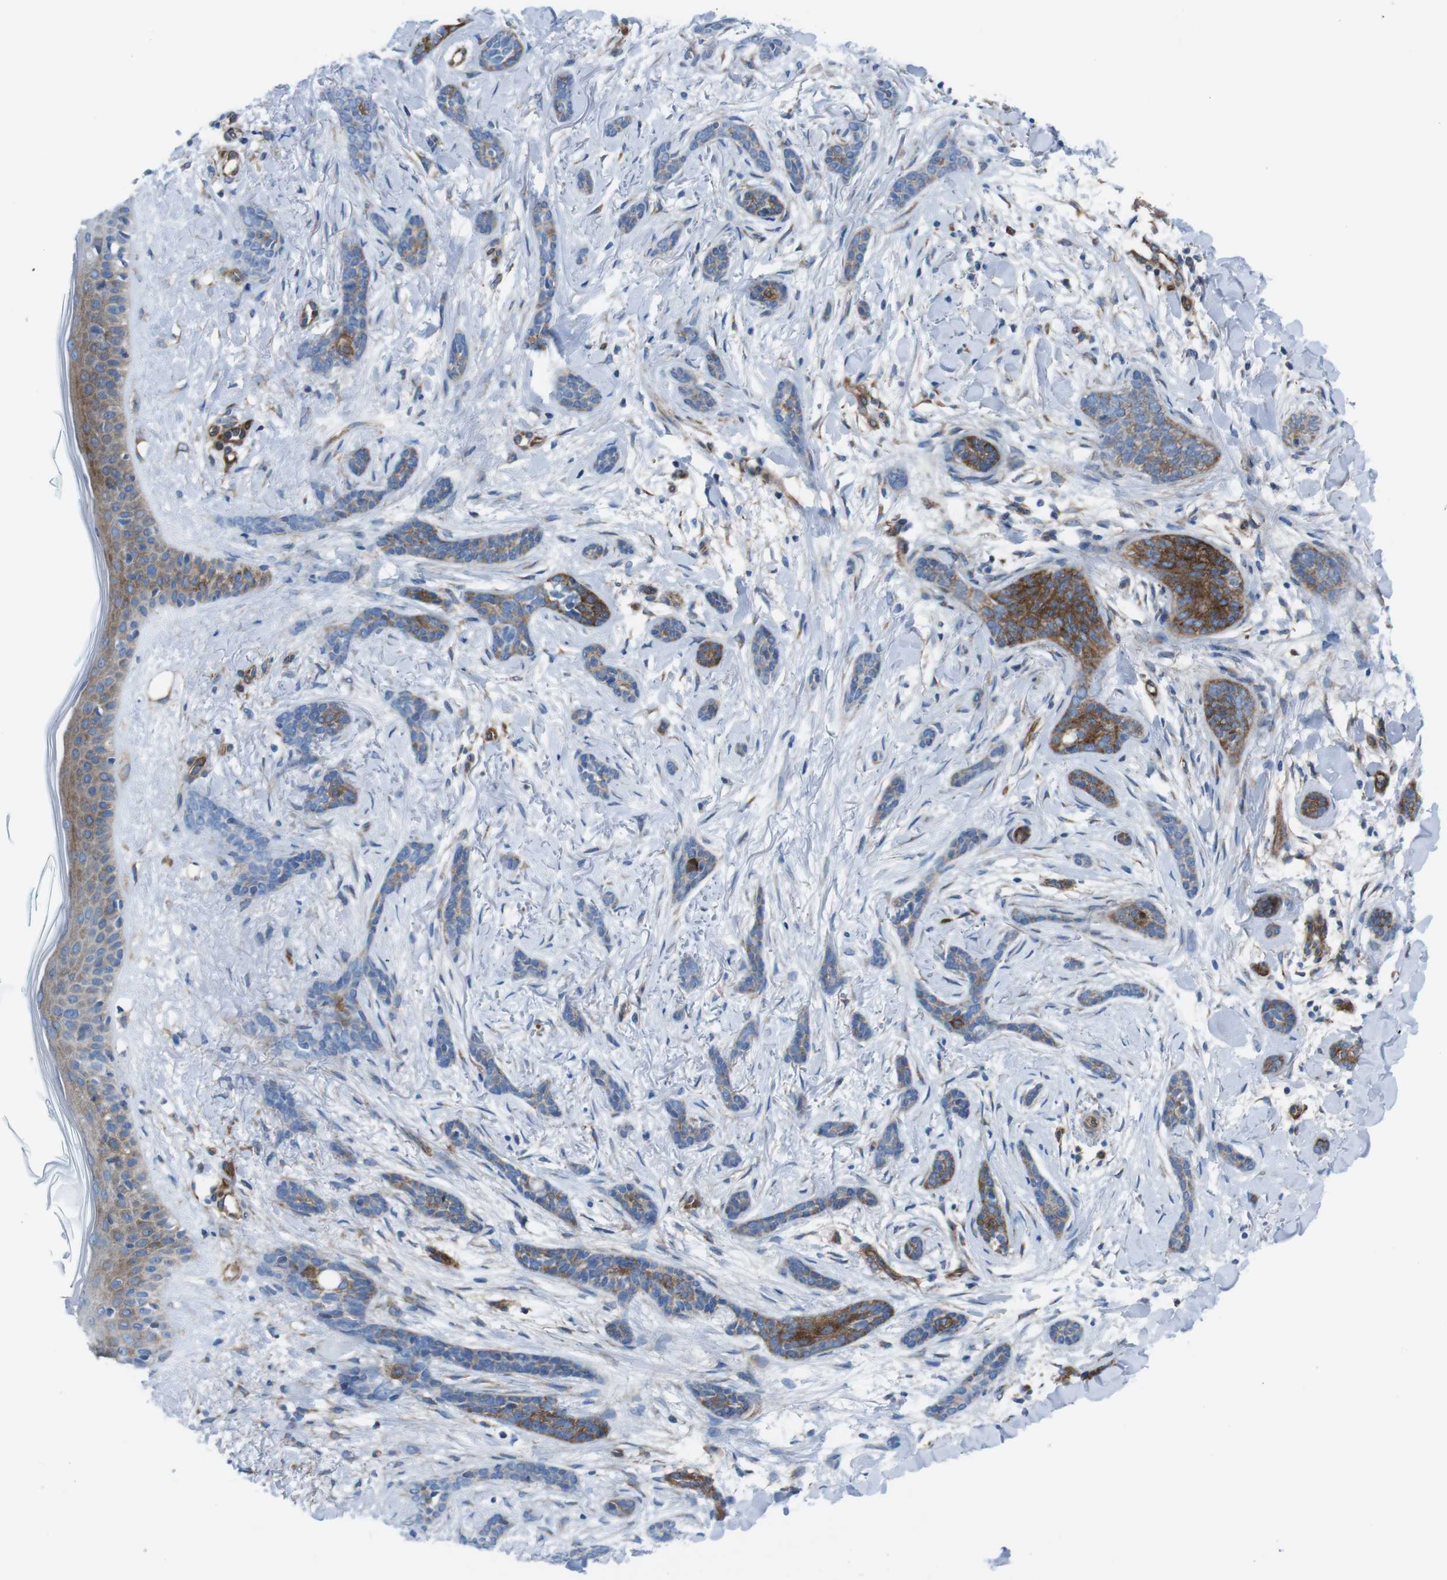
{"staining": {"intensity": "strong", "quantity": "25%-75%", "location": "cytoplasmic/membranous"}, "tissue": "skin cancer", "cell_type": "Tumor cells", "image_type": "cancer", "snomed": [{"axis": "morphology", "description": "Basal cell carcinoma"}, {"axis": "morphology", "description": "Adnexal tumor, benign"}, {"axis": "topography", "description": "Skin"}], "caption": "Tumor cells demonstrate strong cytoplasmic/membranous staining in approximately 25%-75% of cells in skin cancer.", "gene": "DIAPH2", "patient": {"sex": "female", "age": 42}}